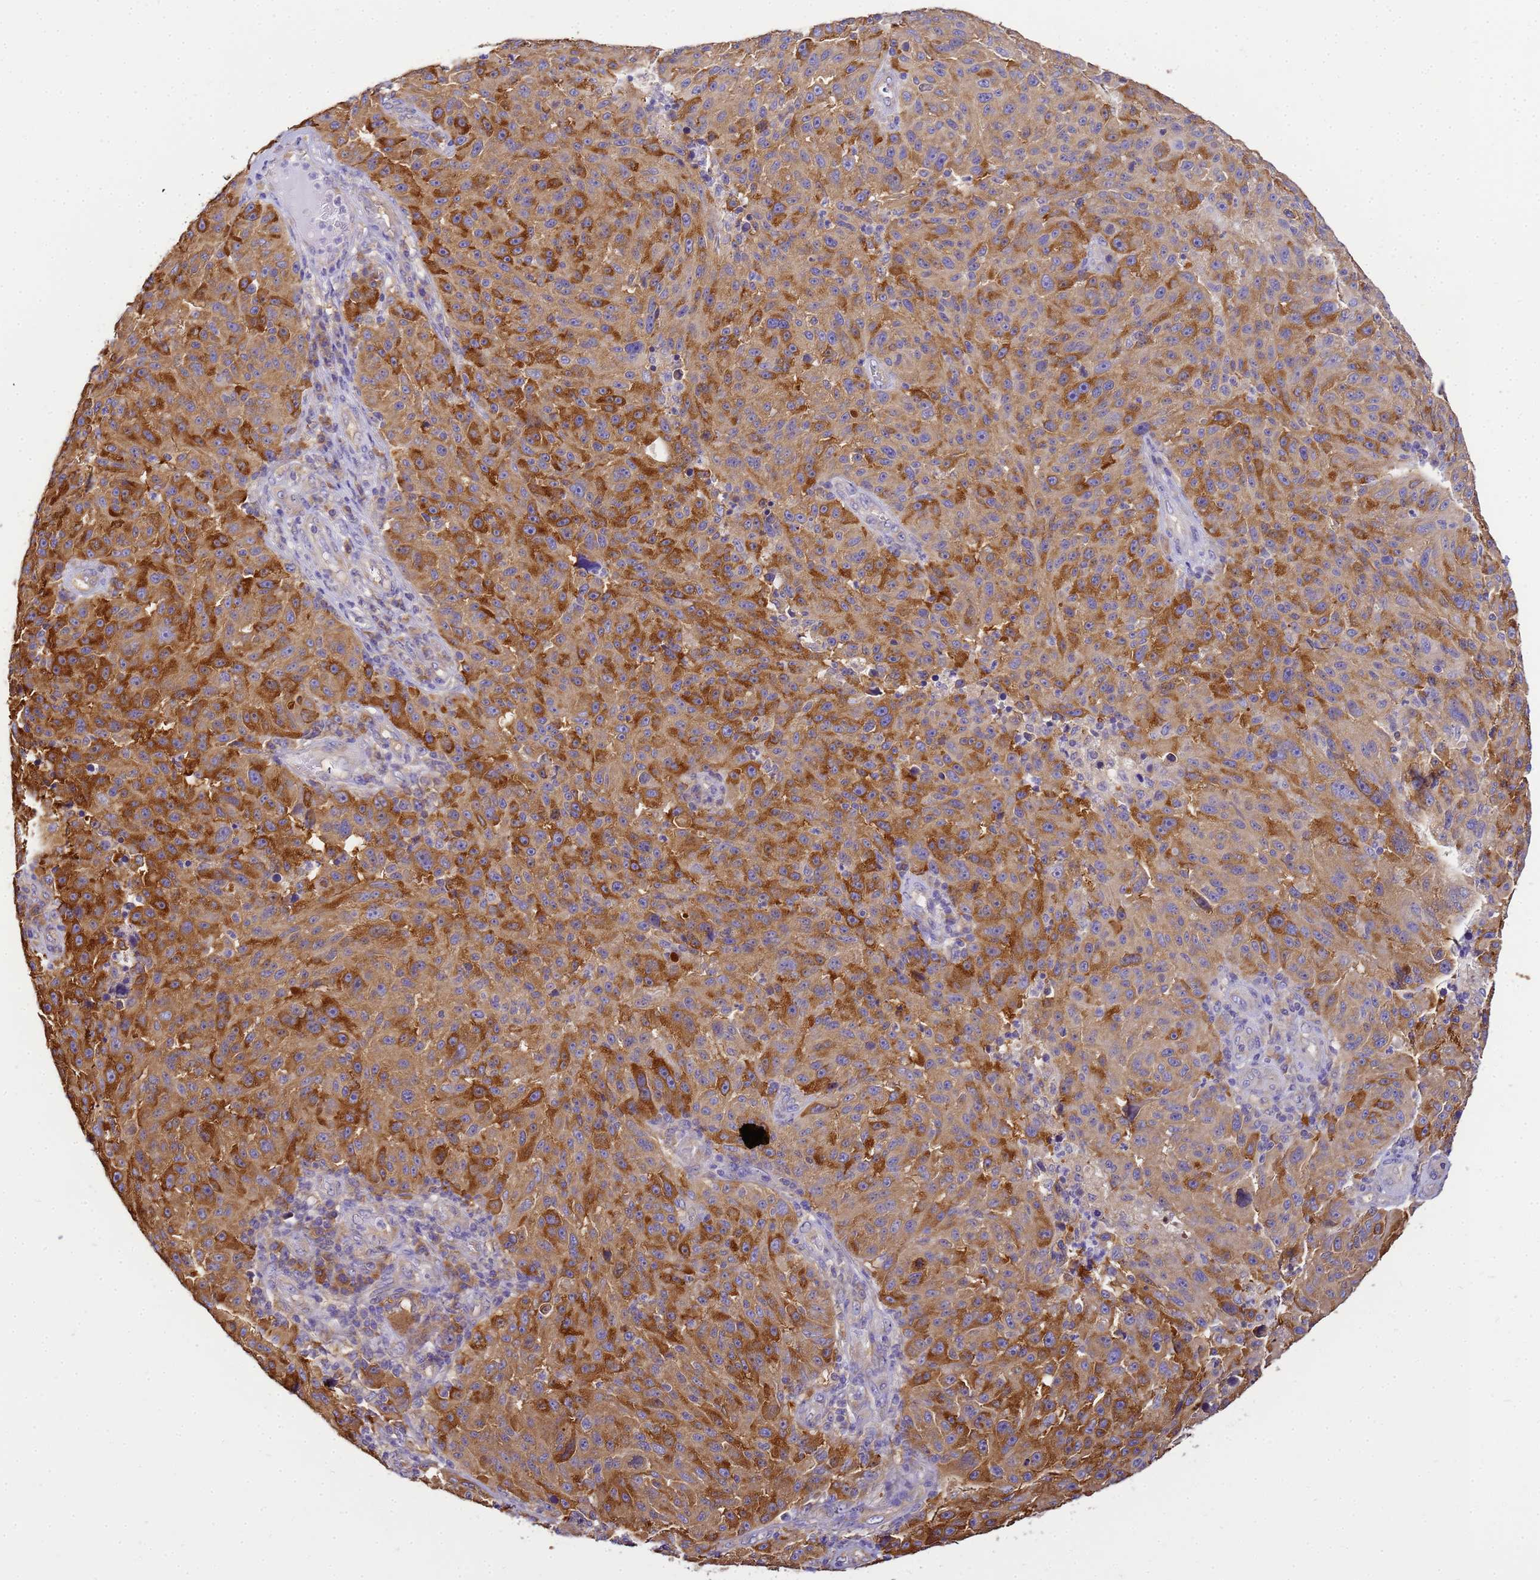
{"staining": {"intensity": "moderate", "quantity": ">75%", "location": "cytoplasmic/membranous"}, "tissue": "melanoma", "cell_type": "Tumor cells", "image_type": "cancer", "snomed": [{"axis": "morphology", "description": "Malignant melanoma, NOS"}, {"axis": "topography", "description": "Skin"}], "caption": "Tumor cells exhibit medium levels of moderate cytoplasmic/membranous expression in approximately >75% of cells in human malignant melanoma.", "gene": "NARS1", "patient": {"sex": "male", "age": 53}}